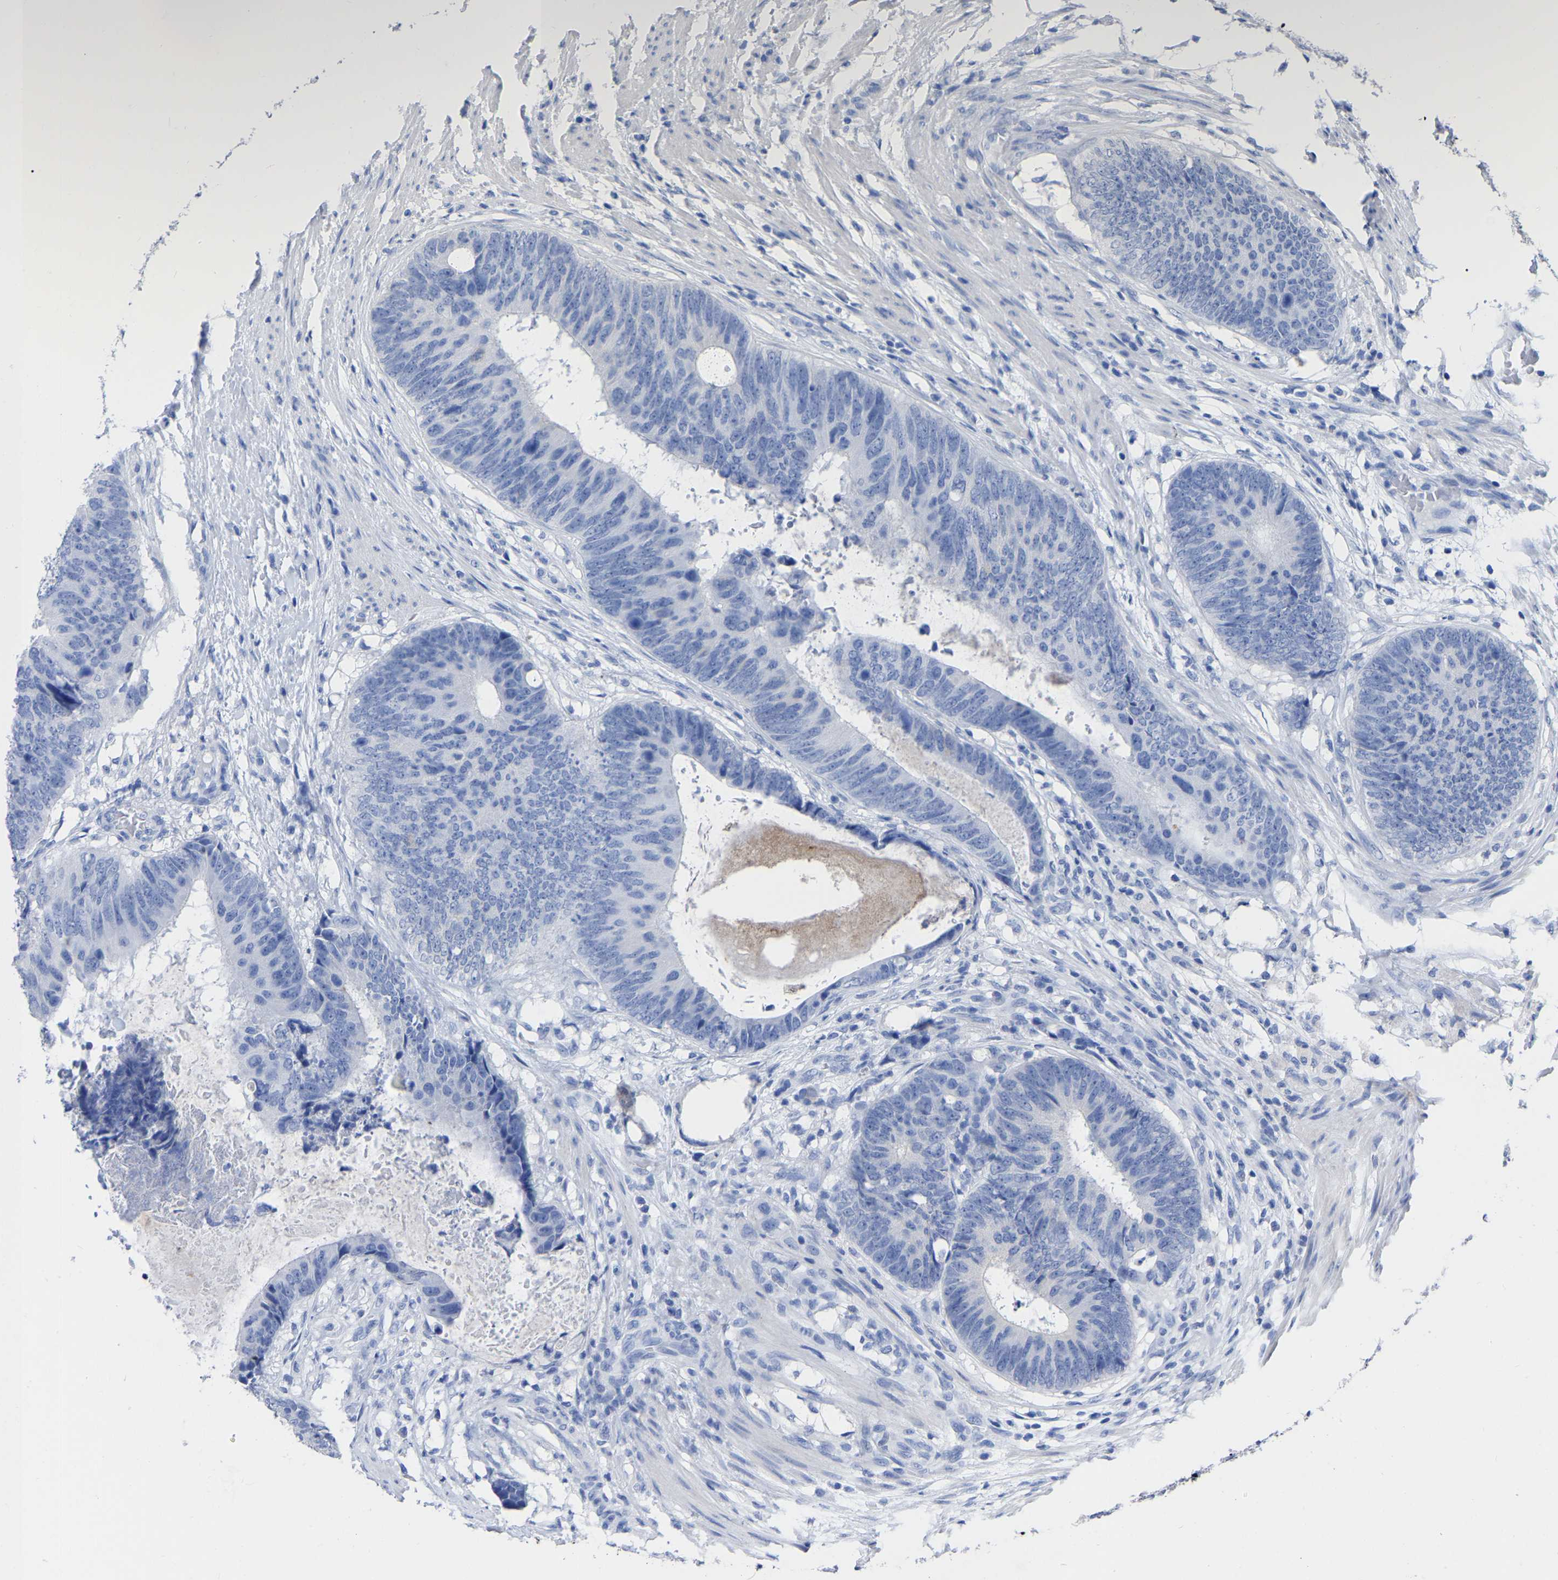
{"staining": {"intensity": "negative", "quantity": "none", "location": "none"}, "tissue": "colorectal cancer", "cell_type": "Tumor cells", "image_type": "cancer", "snomed": [{"axis": "morphology", "description": "Adenocarcinoma, NOS"}, {"axis": "topography", "description": "Colon"}], "caption": "The micrograph reveals no staining of tumor cells in colorectal cancer (adenocarcinoma). Nuclei are stained in blue.", "gene": "ANXA13", "patient": {"sex": "male", "age": 56}}